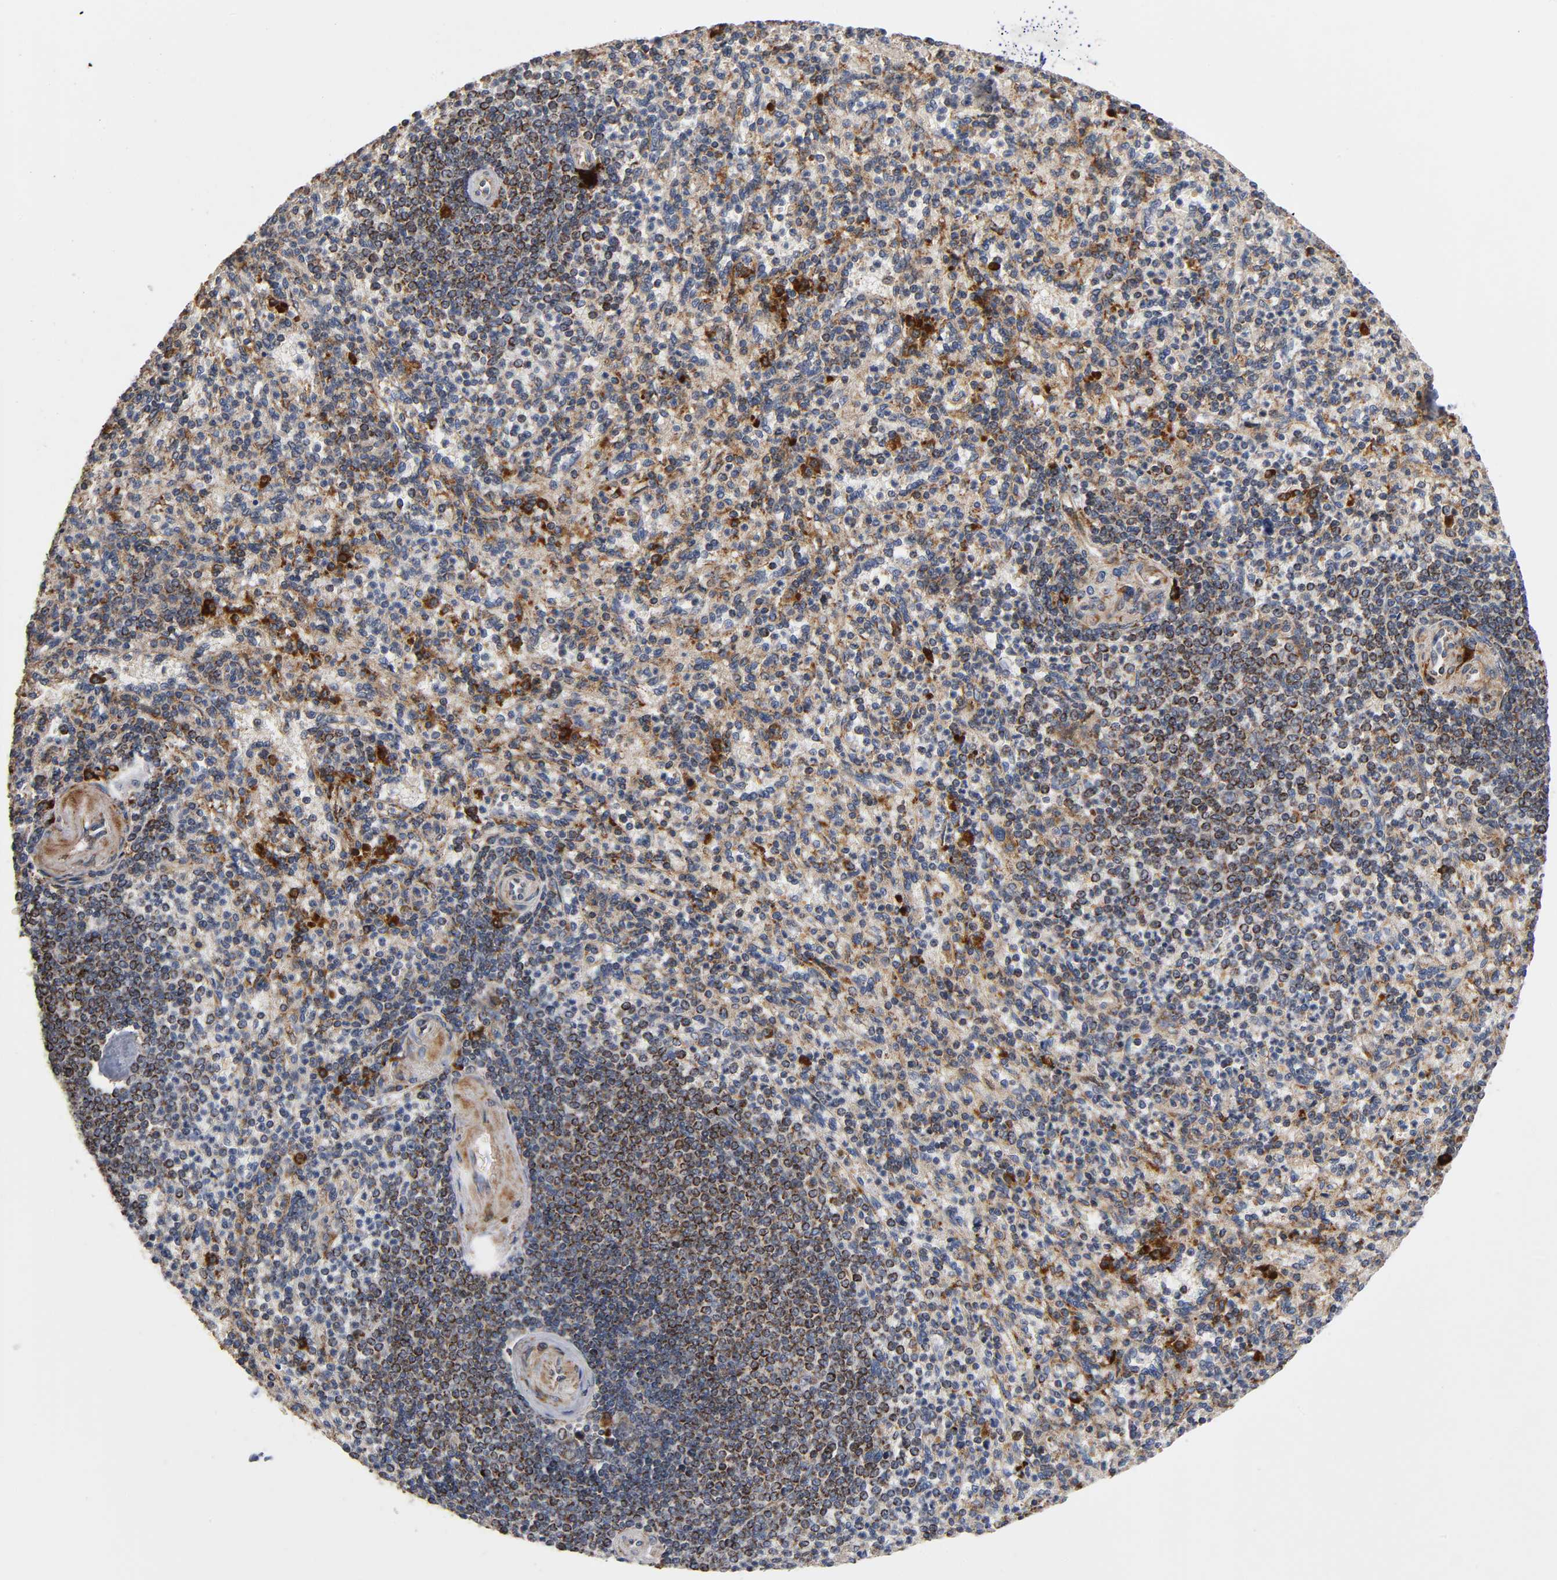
{"staining": {"intensity": "moderate", "quantity": ">75%", "location": "cytoplasmic/membranous"}, "tissue": "spleen", "cell_type": "Cells in red pulp", "image_type": "normal", "snomed": [{"axis": "morphology", "description": "Normal tissue, NOS"}, {"axis": "topography", "description": "Spleen"}], "caption": "Human spleen stained with a brown dye reveals moderate cytoplasmic/membranous positive positivity in about >75% of cells in red pulp.", "gene": "MAP3K1", "patient": {"sex": "female", "age": 74}}